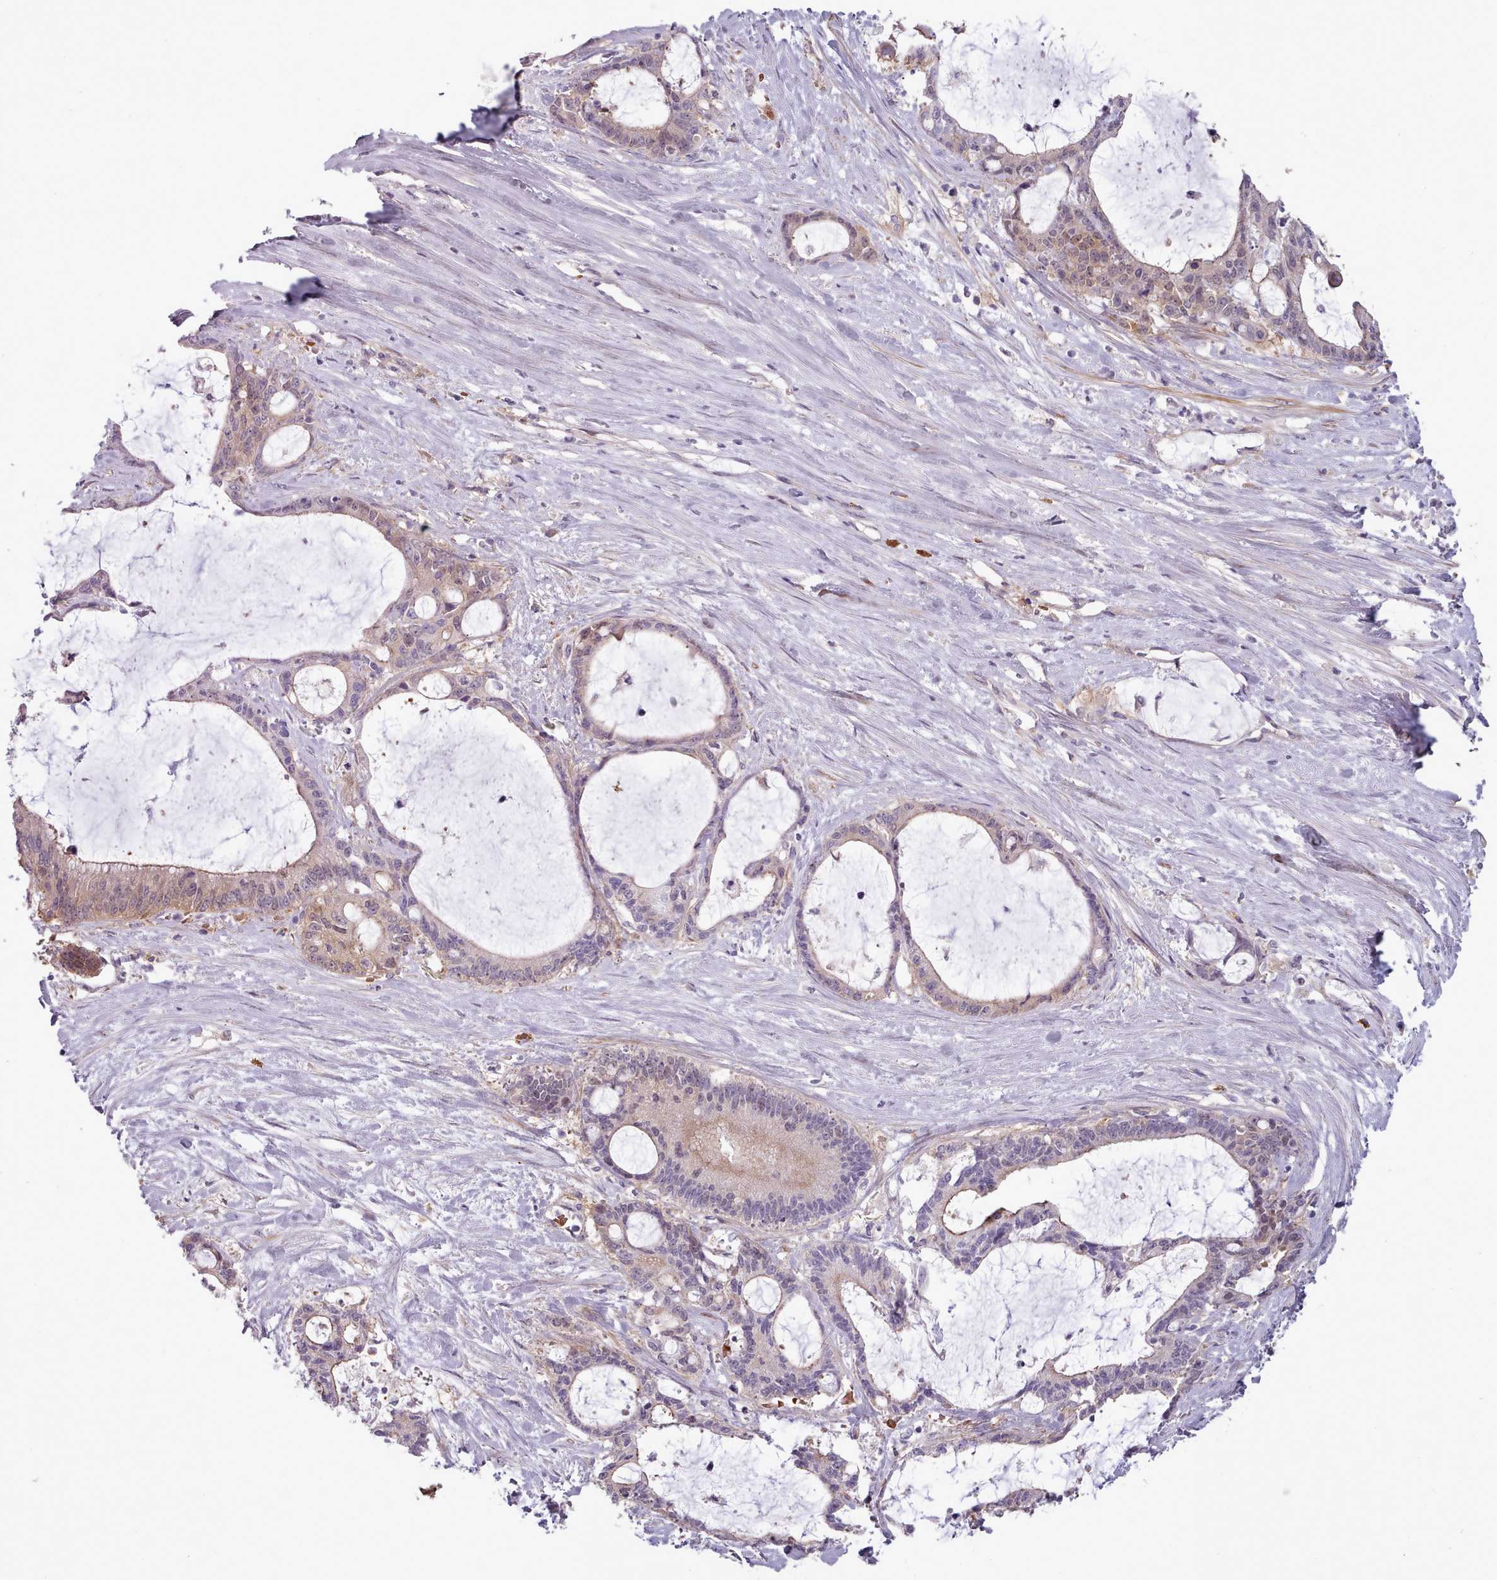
{"staining": {"intensity": "moderate", "quantity": "<25%", "location": "cytoplasmic/membranous,nuclear"}, "tissue": "liver cancer", "cell_type": "Tumor cells", "image_type": "cancer", "snomed": [{"axis": "morphology", "description": "Normal tissue, NOS"}, {"axis": "morphology", "description": "Cholangiocarcinoma"}, {"axis": "topography", "description": "Liver"}, {"axis": "topography", "description": "Peripheral nerve tissue"}], "caption": "Protein staining of liver cholangiocarcinoma tissue displays moderate cytoplasmic/membranous and nuclear staining in about <25% of tumor cells.", "gene": "CLNS1A", "patient": {"sex": "female", "age": 73}}